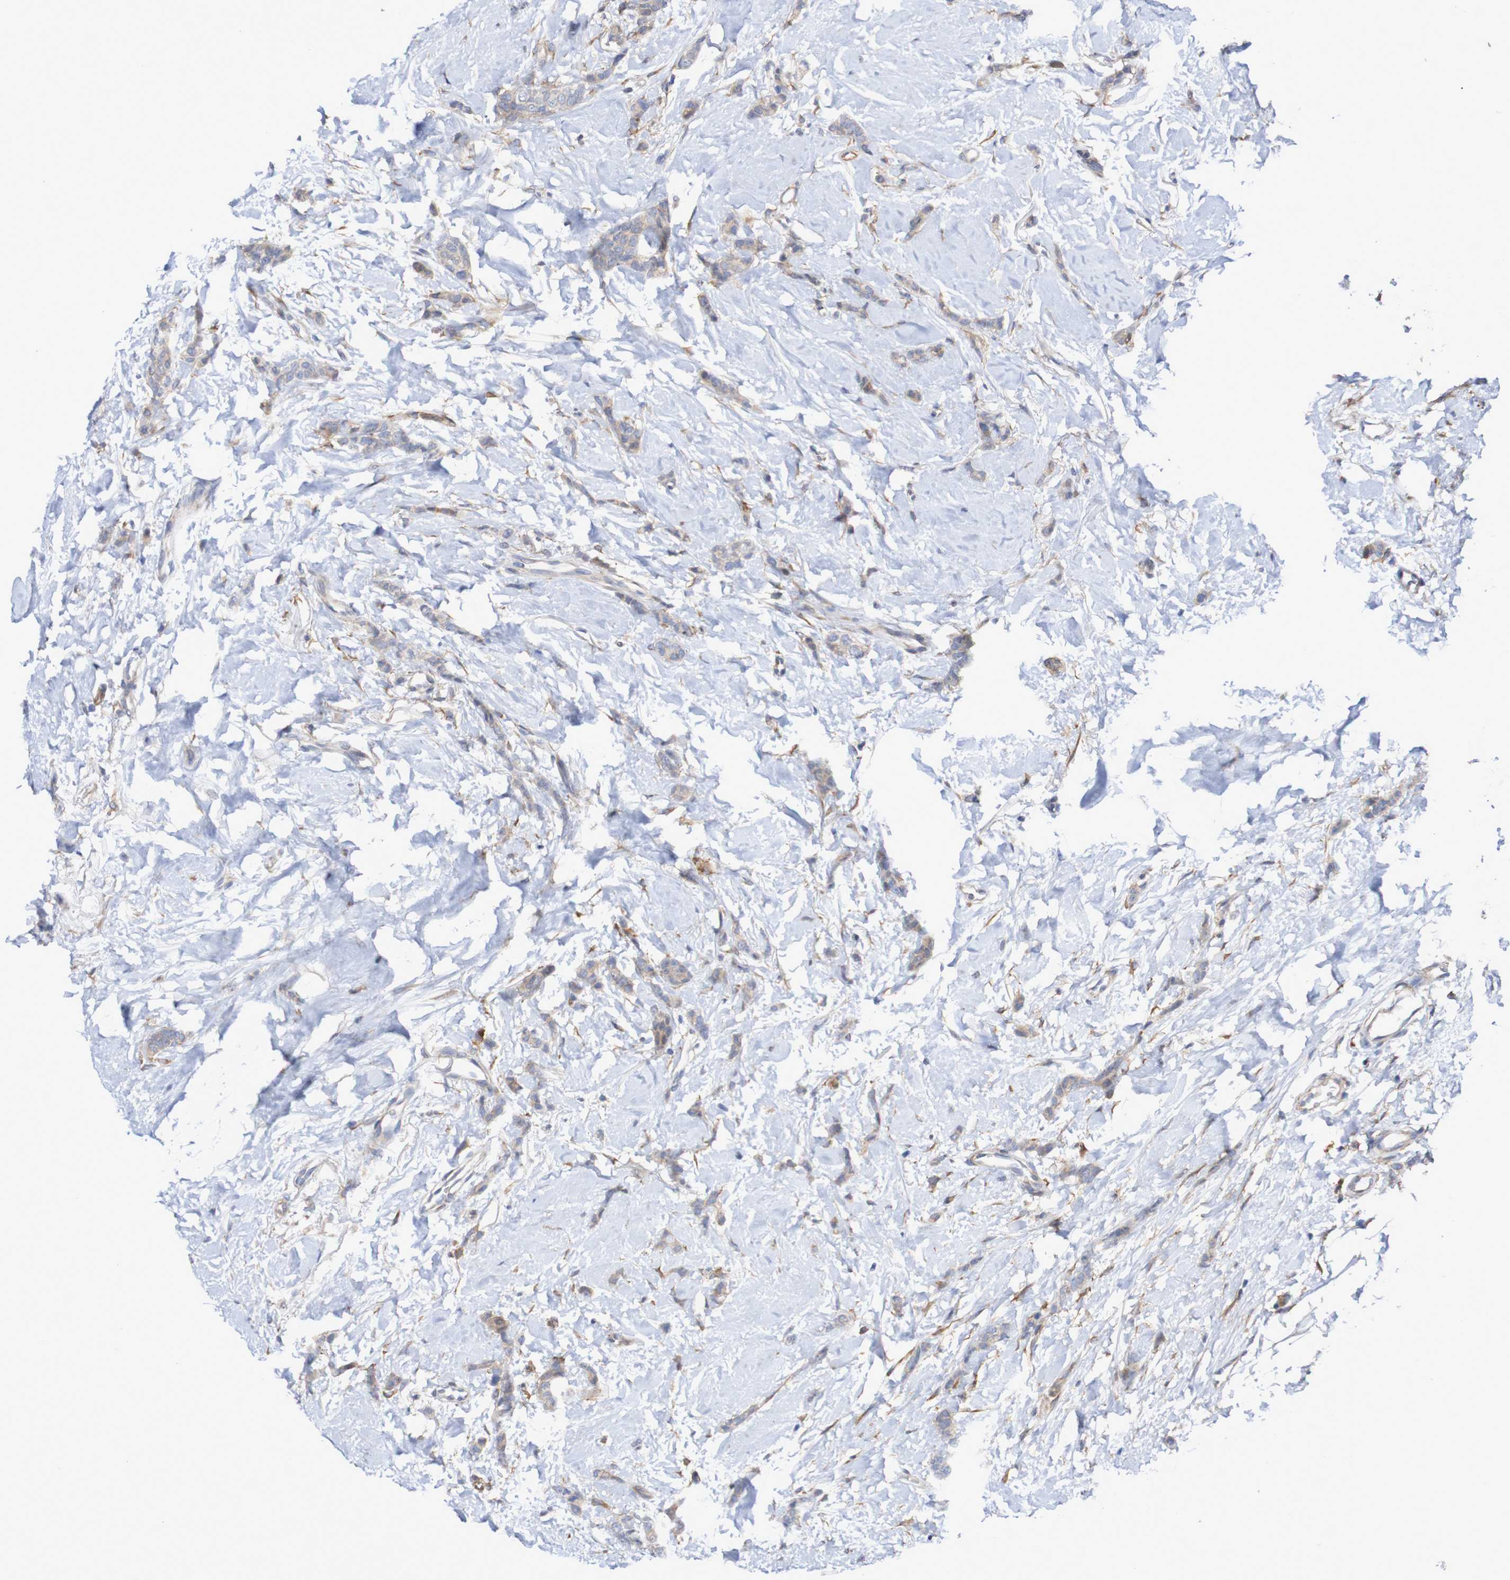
{"staining": {"intensity": "weak", "quantity": "25%-75%", "location": "cytoplasmic/membranous"}, "tissue": "breast cancer", "cell_type": "Tumor cells", "image_type": "cancer", "snomed": [{"axis": "morphology", "description": "Lobular carcinoma"}, {"axis": "topography", "description": "Skin"}, {"axis": "topography", "description": "Breast"}], "caption": "Protein staining reveals weak cytoplasmic/membranous expression in about 25%-75% of tumor cells in breast lobular carcinoma.", "gene": "SCRG1", "patient": {"sex": "female", "age": 46}}